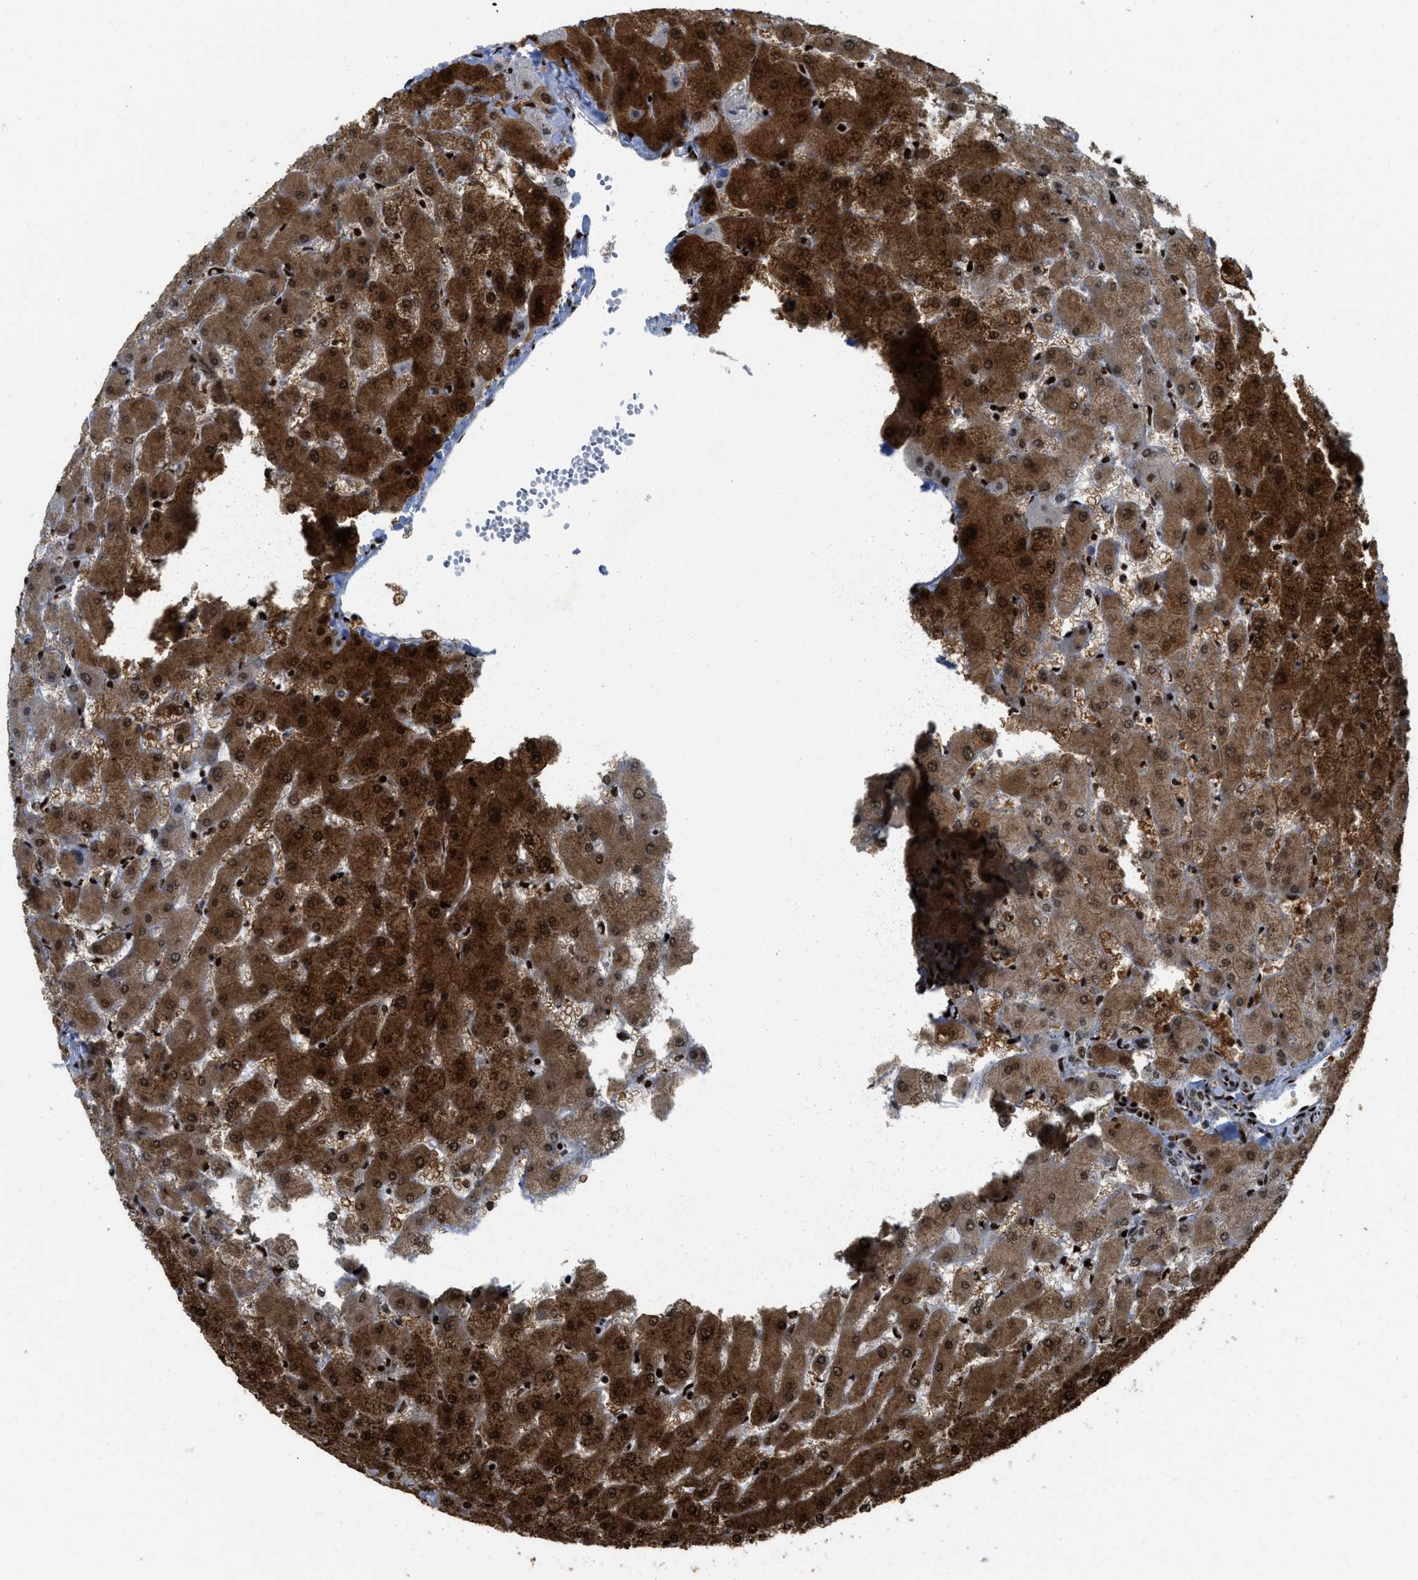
{"staining": {"intensity": "weak", "quantity": ">75%", "location": "nuclear"}, "tissue": "liver", "cell_type": "Cholangiocytes", "image_type": "normal", "snomed": [{"axis": "morphology", "description": "Normal tissue, NOS"}, {"axis": "topography", "description": "Liver"}], "caption": "Approximately >75% of cholangiocytes in benign human liver reveal weak nuclear protein positivity as visualized by brown immunohistochemical staining.", "gene": "RFX5", "patient": {"sex": "female", "age": 63}}